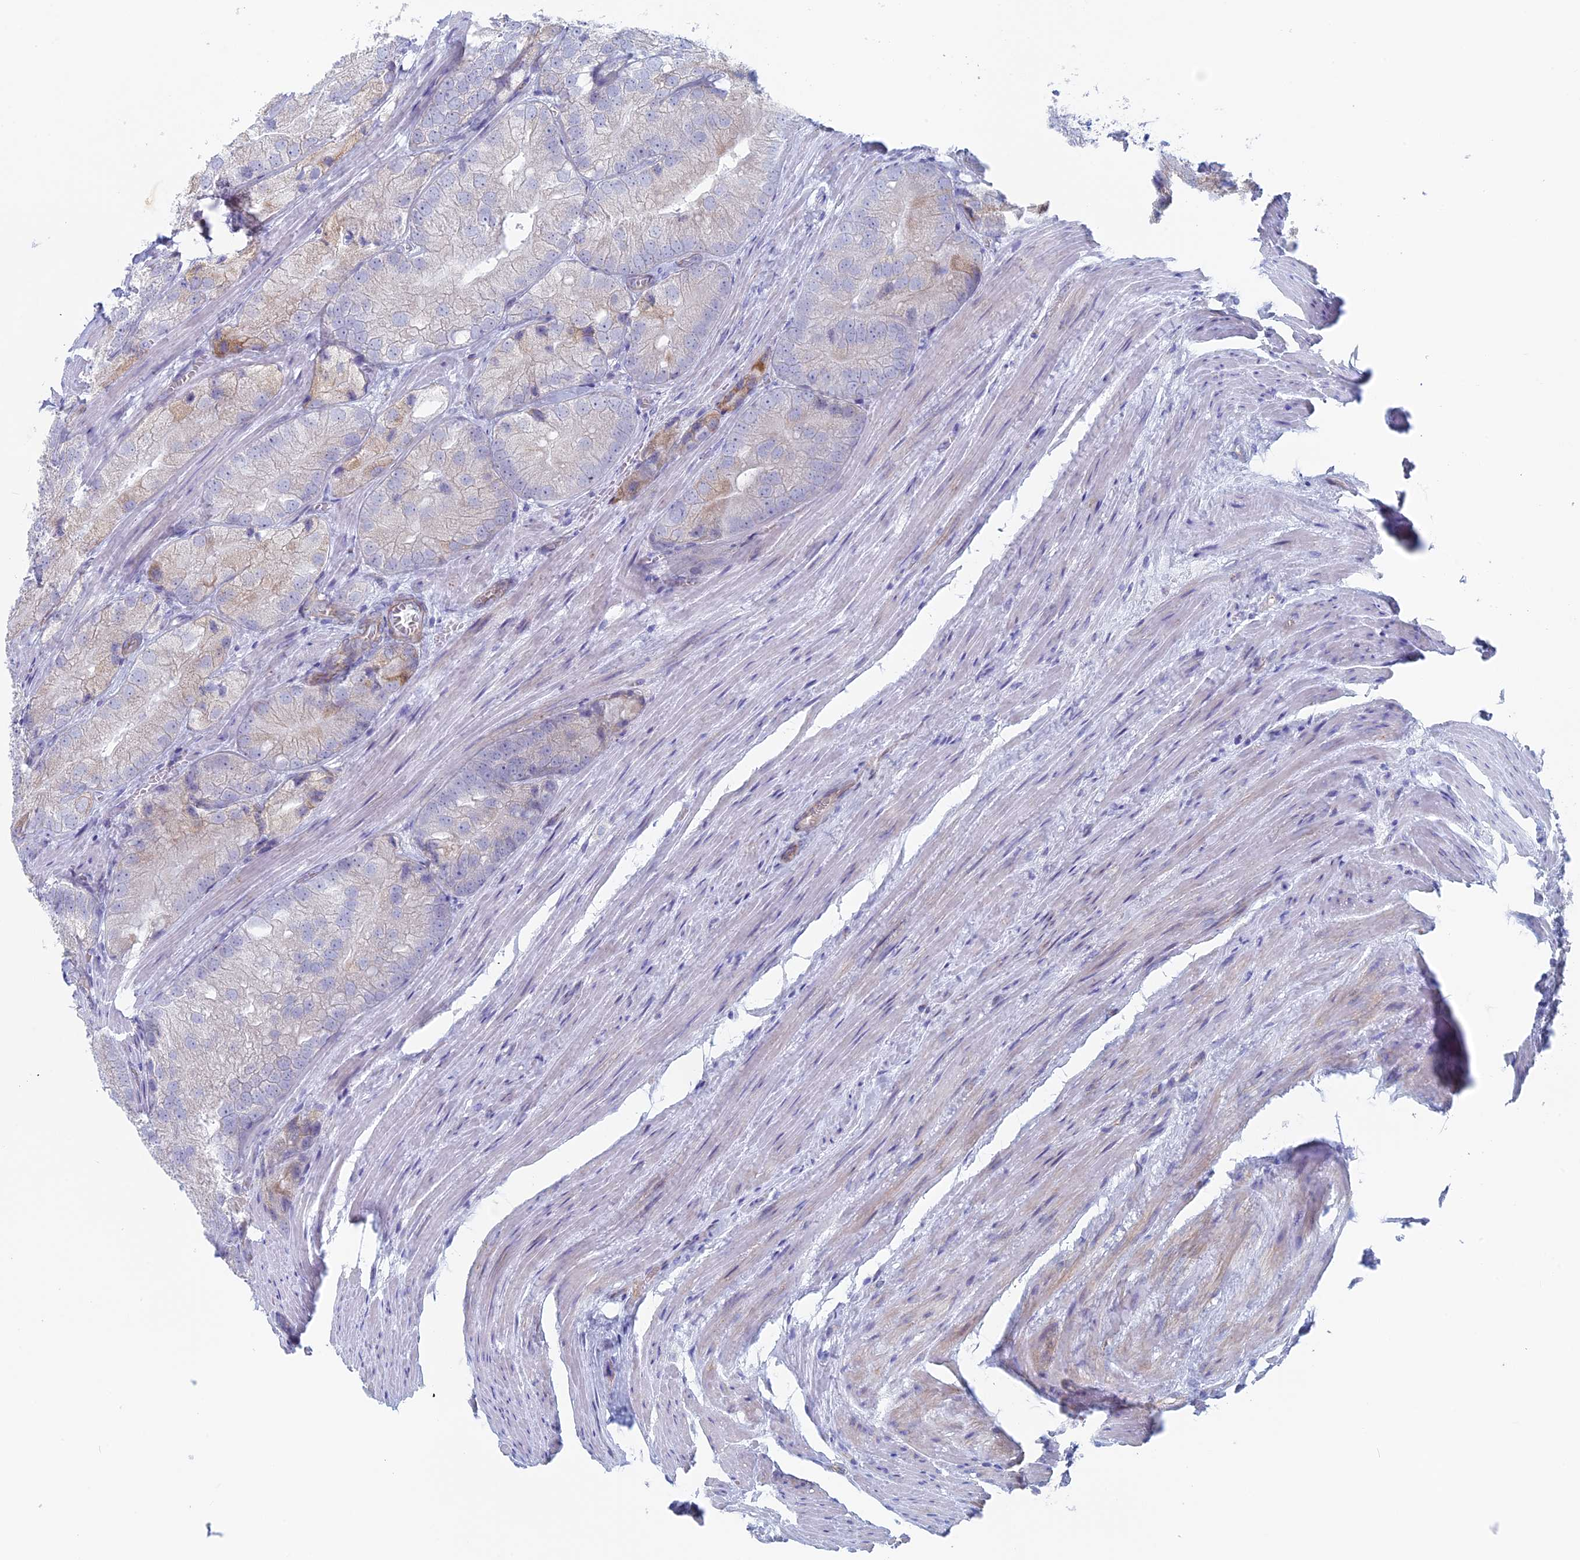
{"staining": {"intensity": "negative", "quantity": "none", "location": "none"}, "tissue": "prostate cancer", "cell_type": "Tumor cells", "image_type": "cancer", "snomed": [{"axis": "morphology", "description": "Adenocarcinoma, Low grade"}, {"axis": "topography", "description": "Prostate"}], "caption": "Tumor cells are negative for protein expression in human prostate cancer. The staining was performed using DAB to visualize the protein expression in brown, while the nuclei were stained in blue with hematoxylin (Magnification: 20x).", "gene": "MAGEB6", "patient": {"sex": "male", "age": 69}}